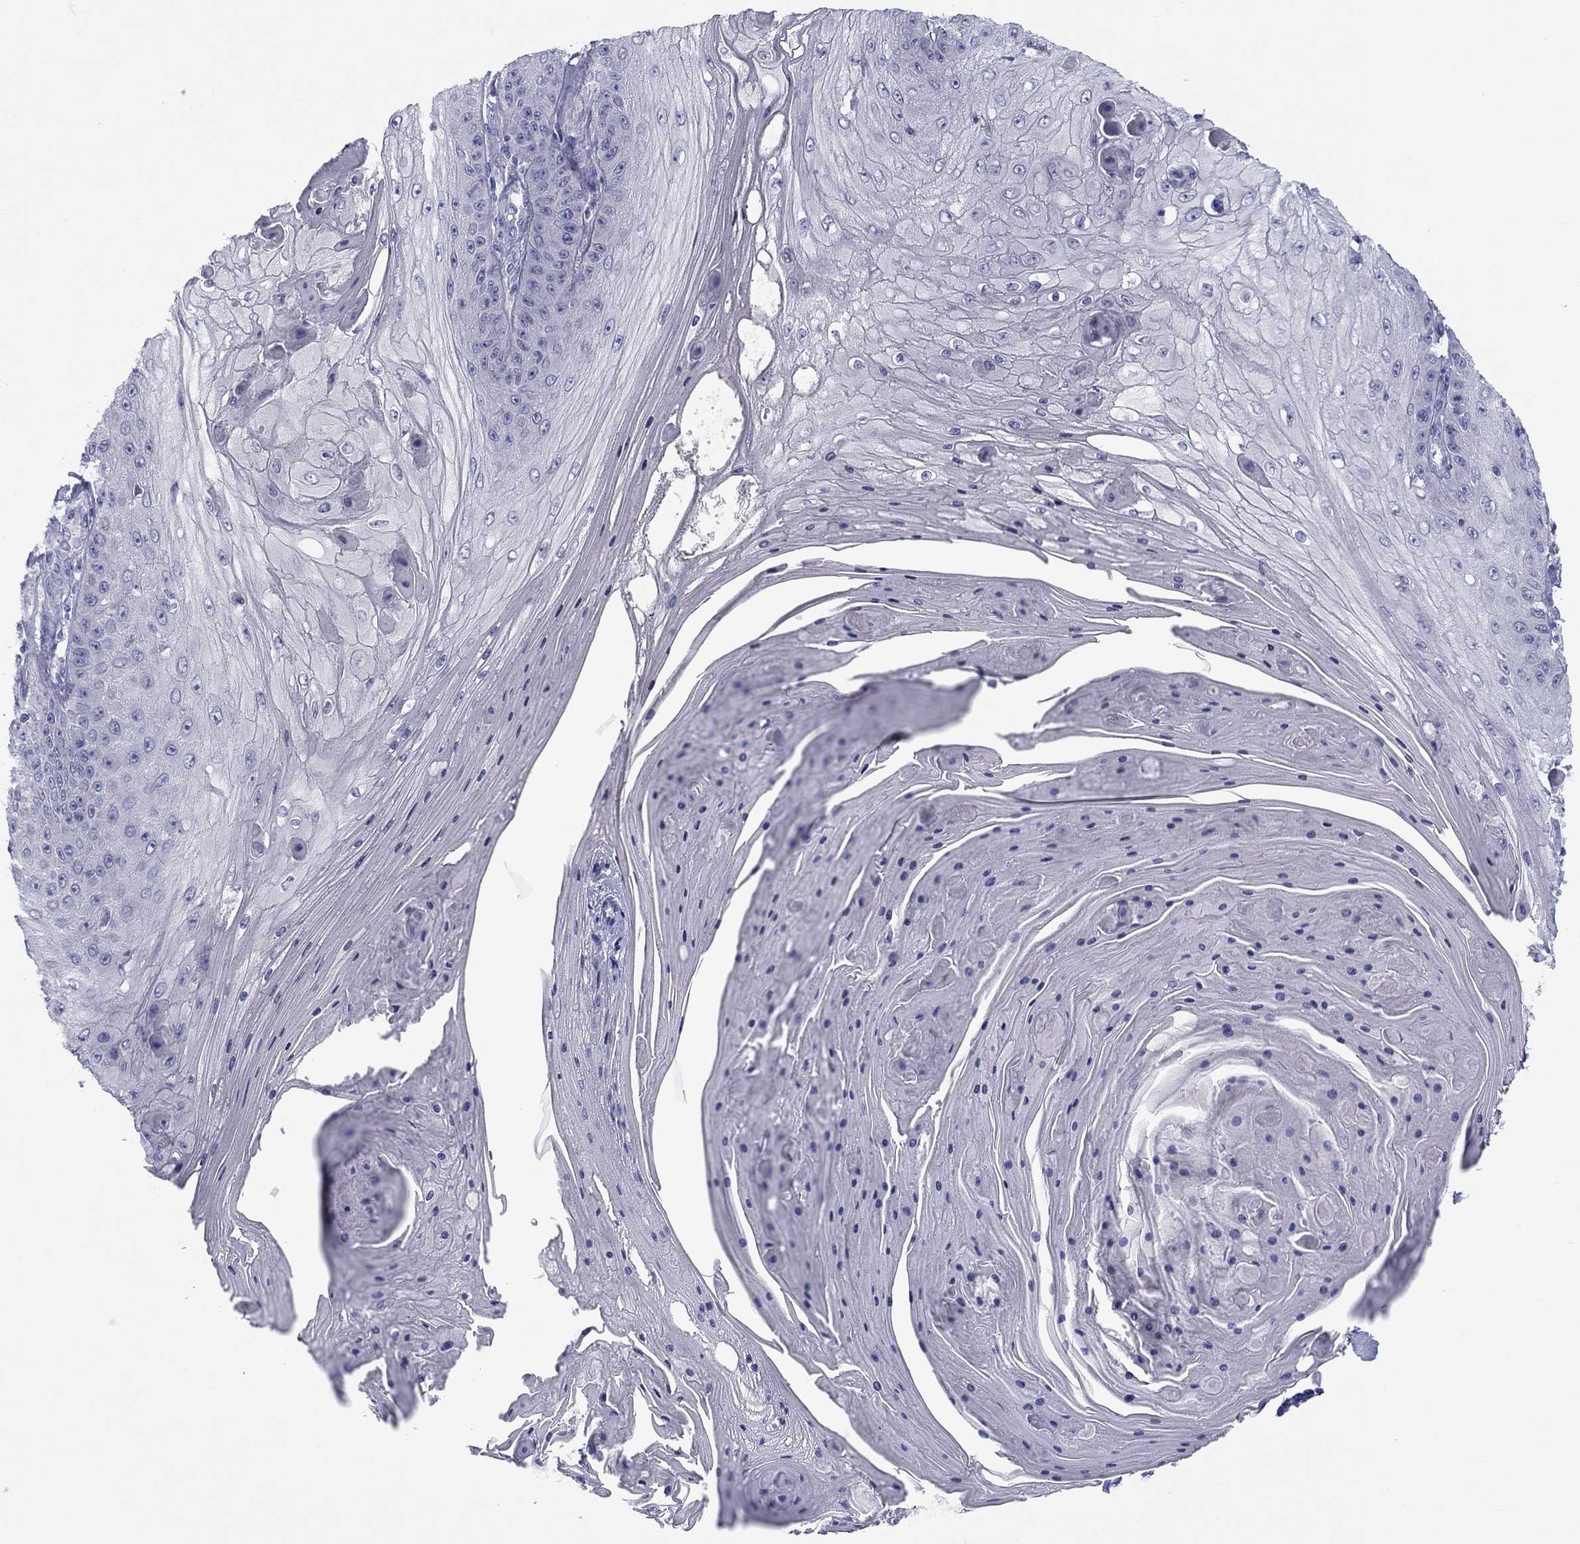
{"staining": {"intensity": "negative", "quantity": "none", "location": "none"}, "tissue": "skin cancer", "cell_type": "Tumor cells", "image_type": "cancer", "snomed": [{"axis": "morphology", "description": "Squamous cell carcinoma, NOS"}, {"axis": "topography", "description": "Skin"}], "caption": "DAB immunohistochemical staining of skin cancer exhibits no significant positivity in tumor cells.", "gene": "CACNA1A", "patient": {"sex": "male", "age": 70}}